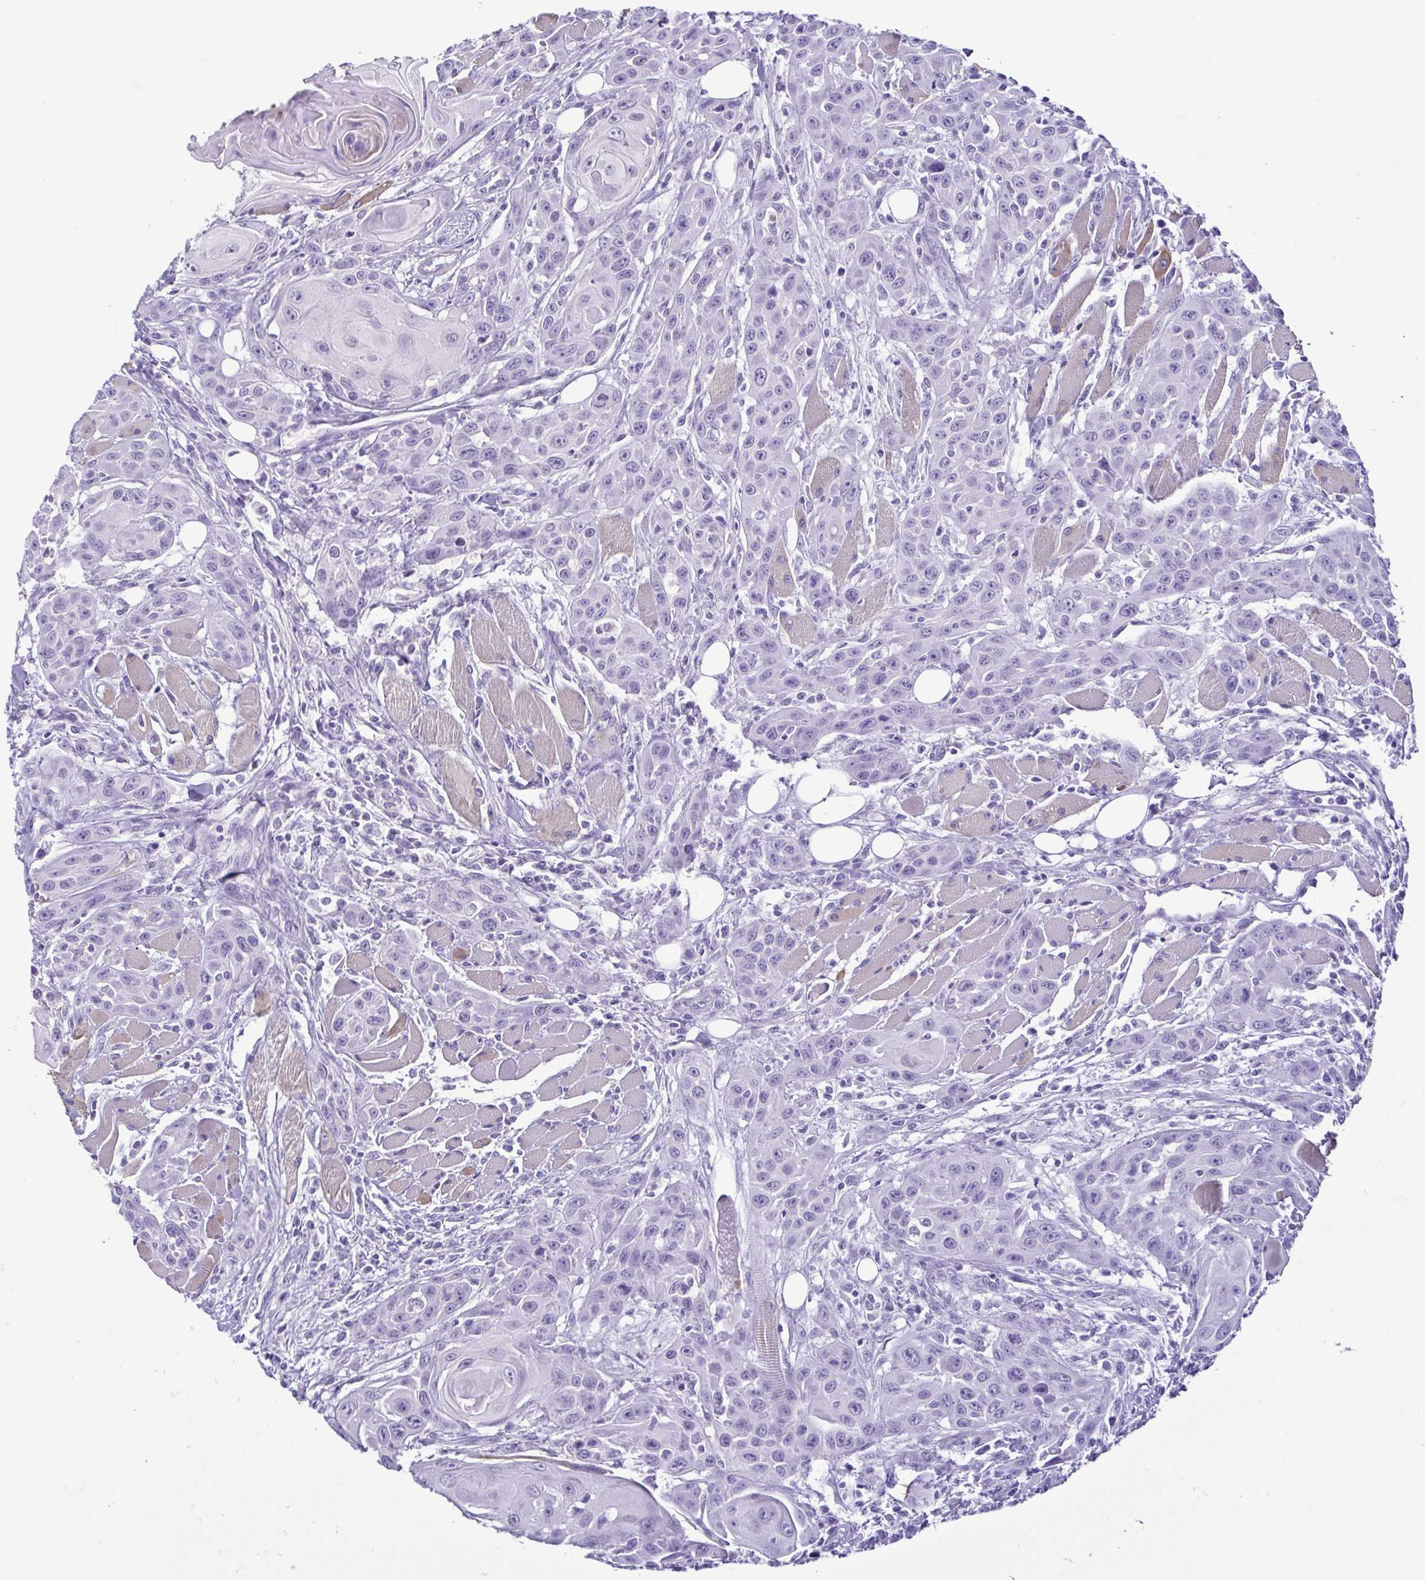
{"staining": {"intensity": "negative", "quantity": "none", "location": "none"}, "tissue": "head and neck cancer", "cell_type": "Tumor cells", "image_type": "cancer", "snomed": [{"axis": "morphology", "description": "Squamous cell carcinoma, NOS"}, {"axis": "topography", "description": "Head-Neck"}], "caption": "Head and neck squamous cell carcinoma stained for a protein using IHC displays no positivity tumor cells.", "gene": "CBY2", "patient": {"sex": "female", "age": 80}}